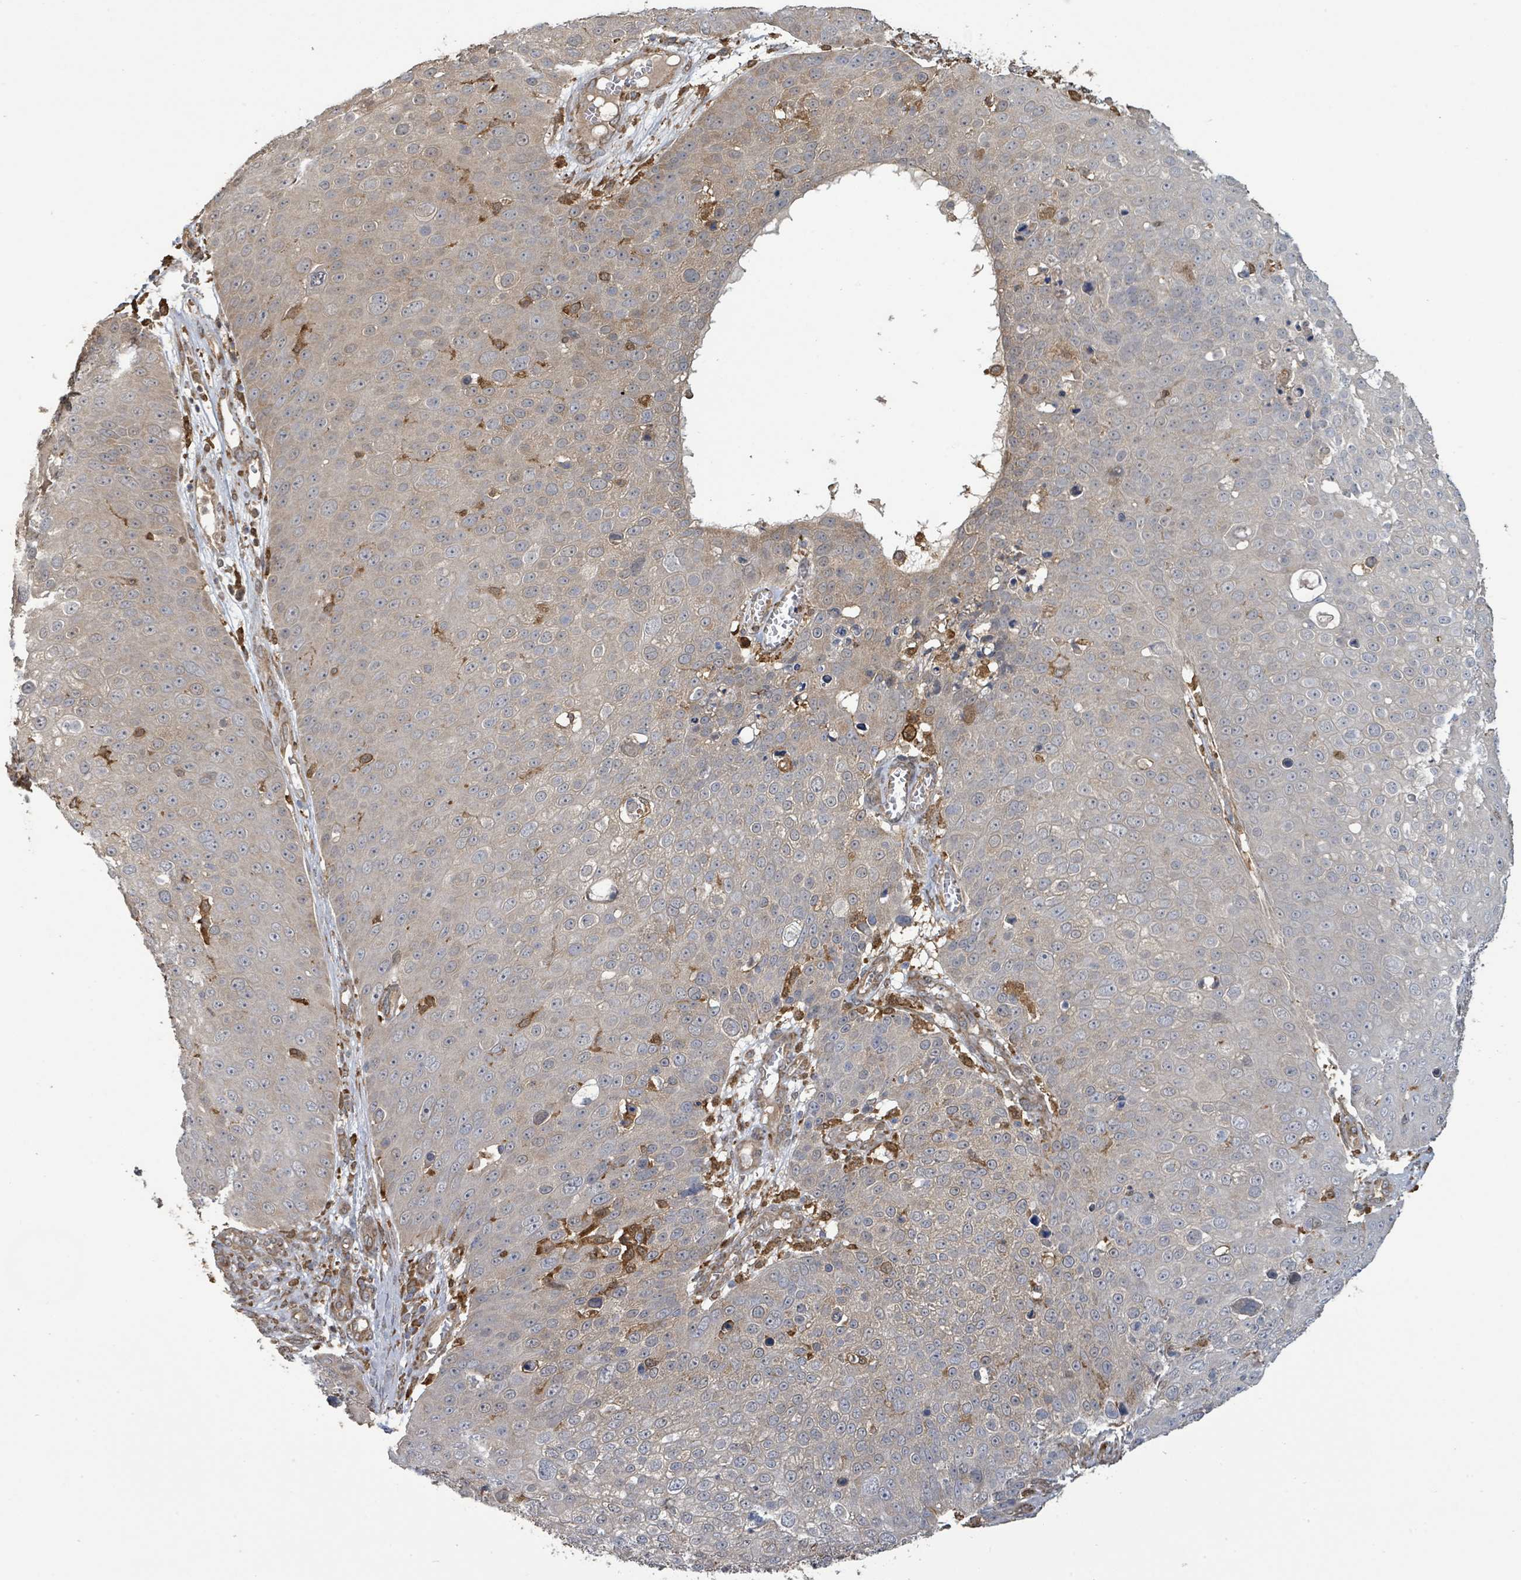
{"staining": {"intensity": "weak", "quantity": "<25%", "location": "cytoplasmic/membranous"}, "tissue": "skin cancer", "cell_type": "Tumor cells", "image_type": "cancer", "snomed": [{"axis": "morphology", "description": "Squamous cell carcinoma, NOS"}, {"axis": "topography", "description": "Skin"}], "caption": "Tumor cells show no significant positivity in skin cancer (squamous cell carcinoma).", "gene": "ARPIN", "patient": {"sex": "male", "age": 71}}